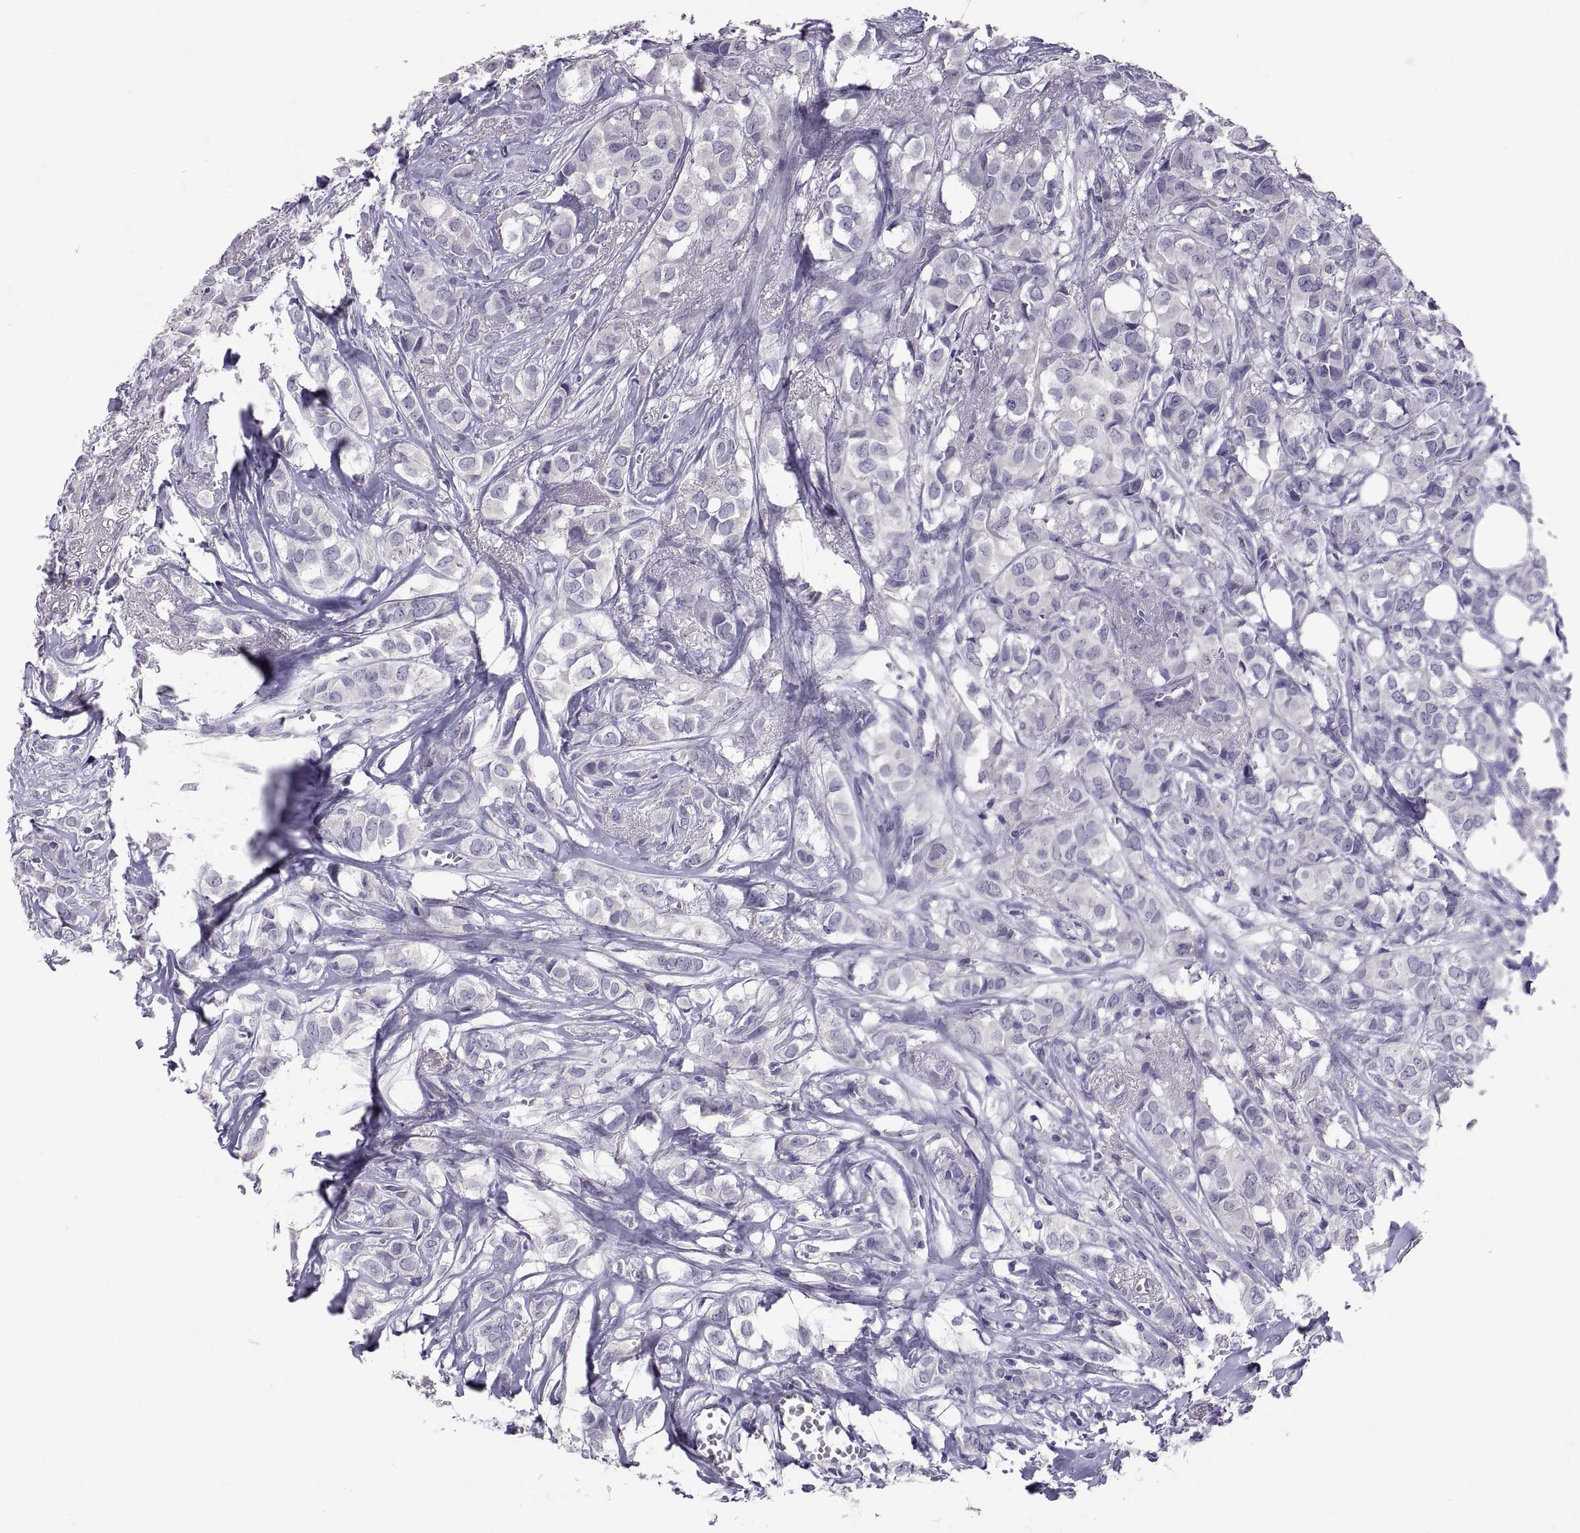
{"staining": {"intensity": "negative", "quantity": "none", "location": "none"}, "tissue": "breast cancer", "cell_type": "Tumor cells", "image_type": "cancer", "snomed": [{"axis": "morphology", "description": "Duct carcinoma"}, {"axis": "topography", "description": "Breast"}], "caption": "Immunohistochemistry of human breast cancer shows no positivity in tumor cells.", "gene": "PTN", "patient": {"sex": "female", "age": 85}}